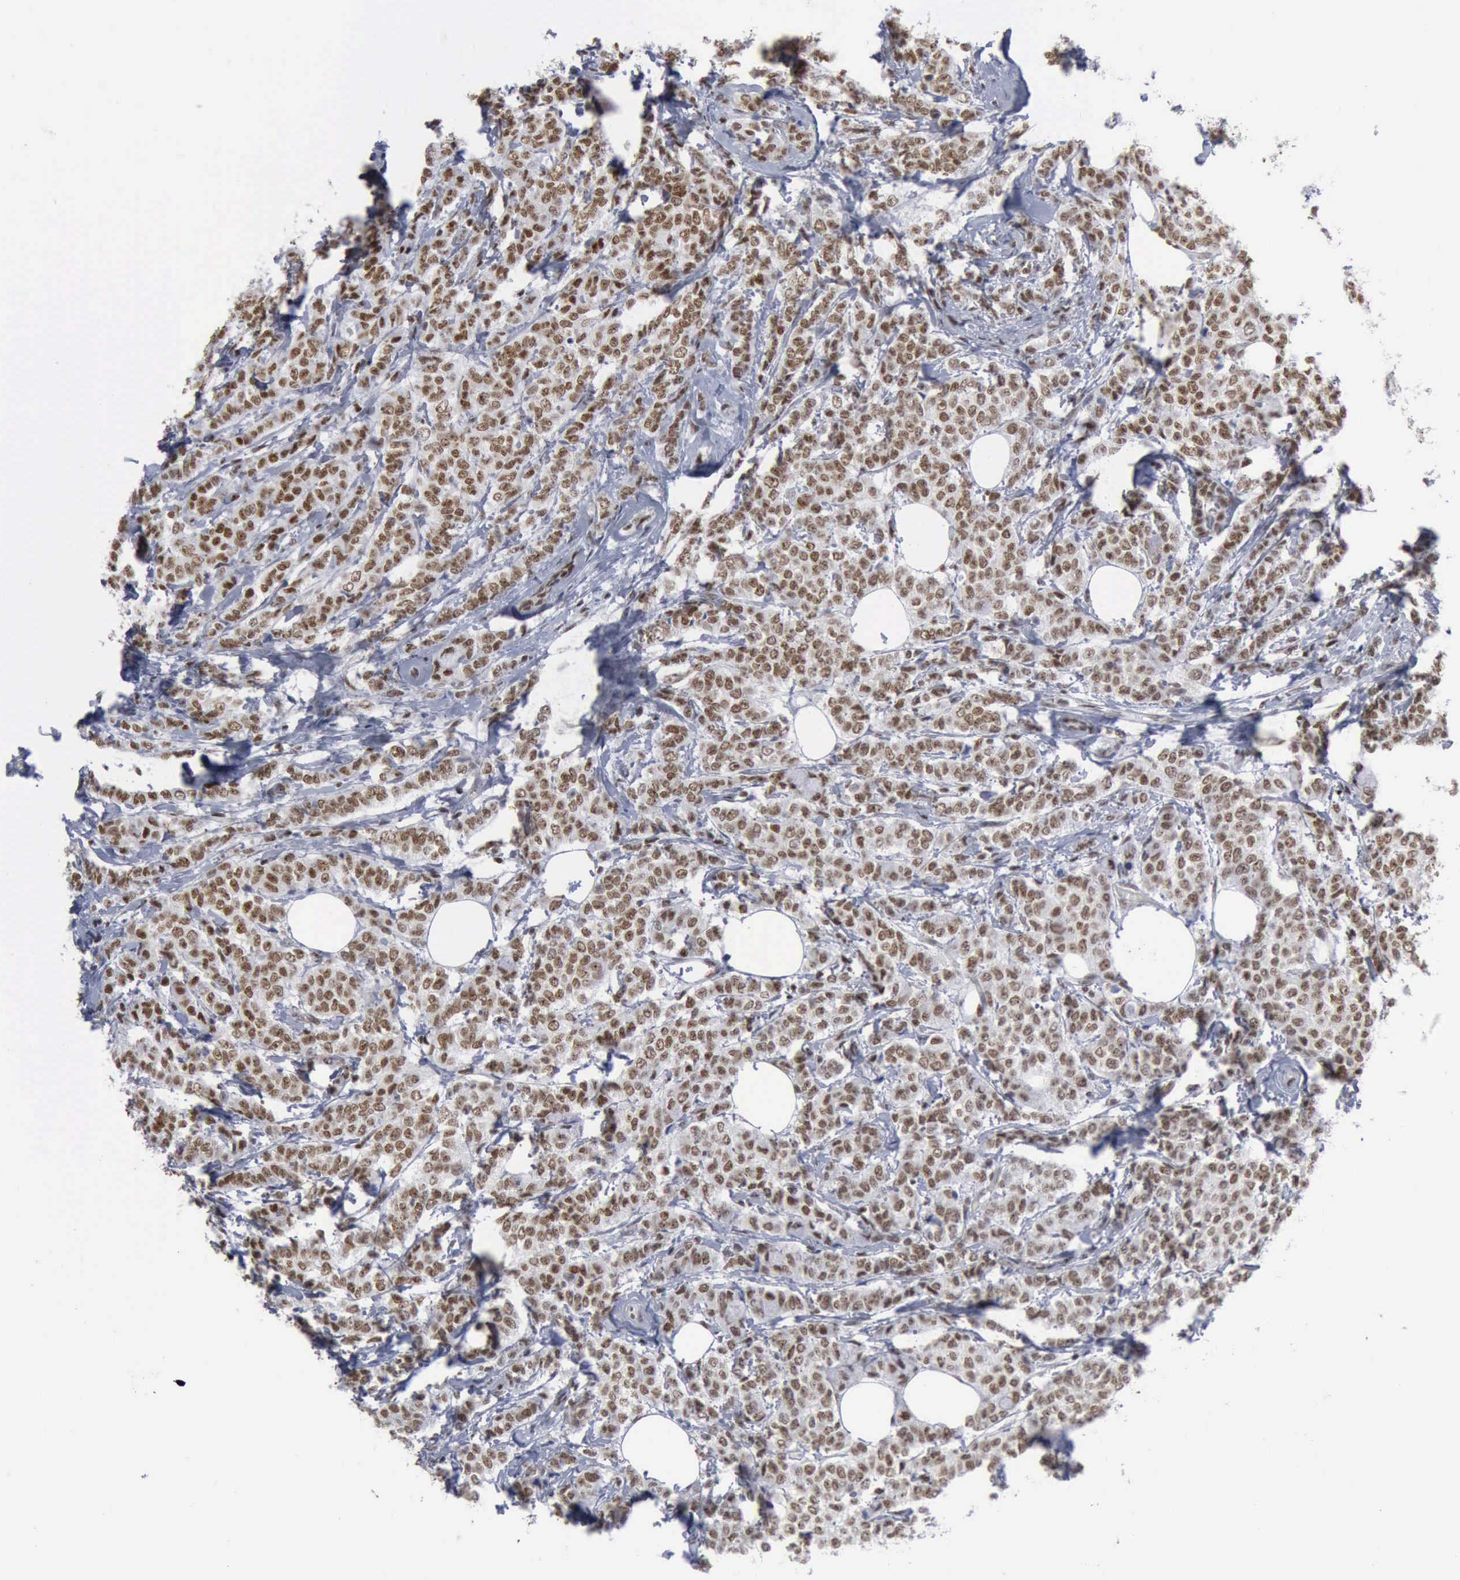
{"staining": {"intensity": "moderate", "quantity": ">75%", "location": "nuclear"}, "tissue": "breast cancer", "cell_type": "Tumor cells", "image_type": "cancer", "snomed": [{"axis": "morphology", "description": "Lobular carcinoma"}, {"axis": "topography", "description": "Breast"}], "caption": "A medium amount of moderate nuclear expression is seen in approximately >75% of tumor cells in lobular carcinoma (breast) tissue.", "gene": "XPA", "patient": {"sex": "female", "age": 60}}